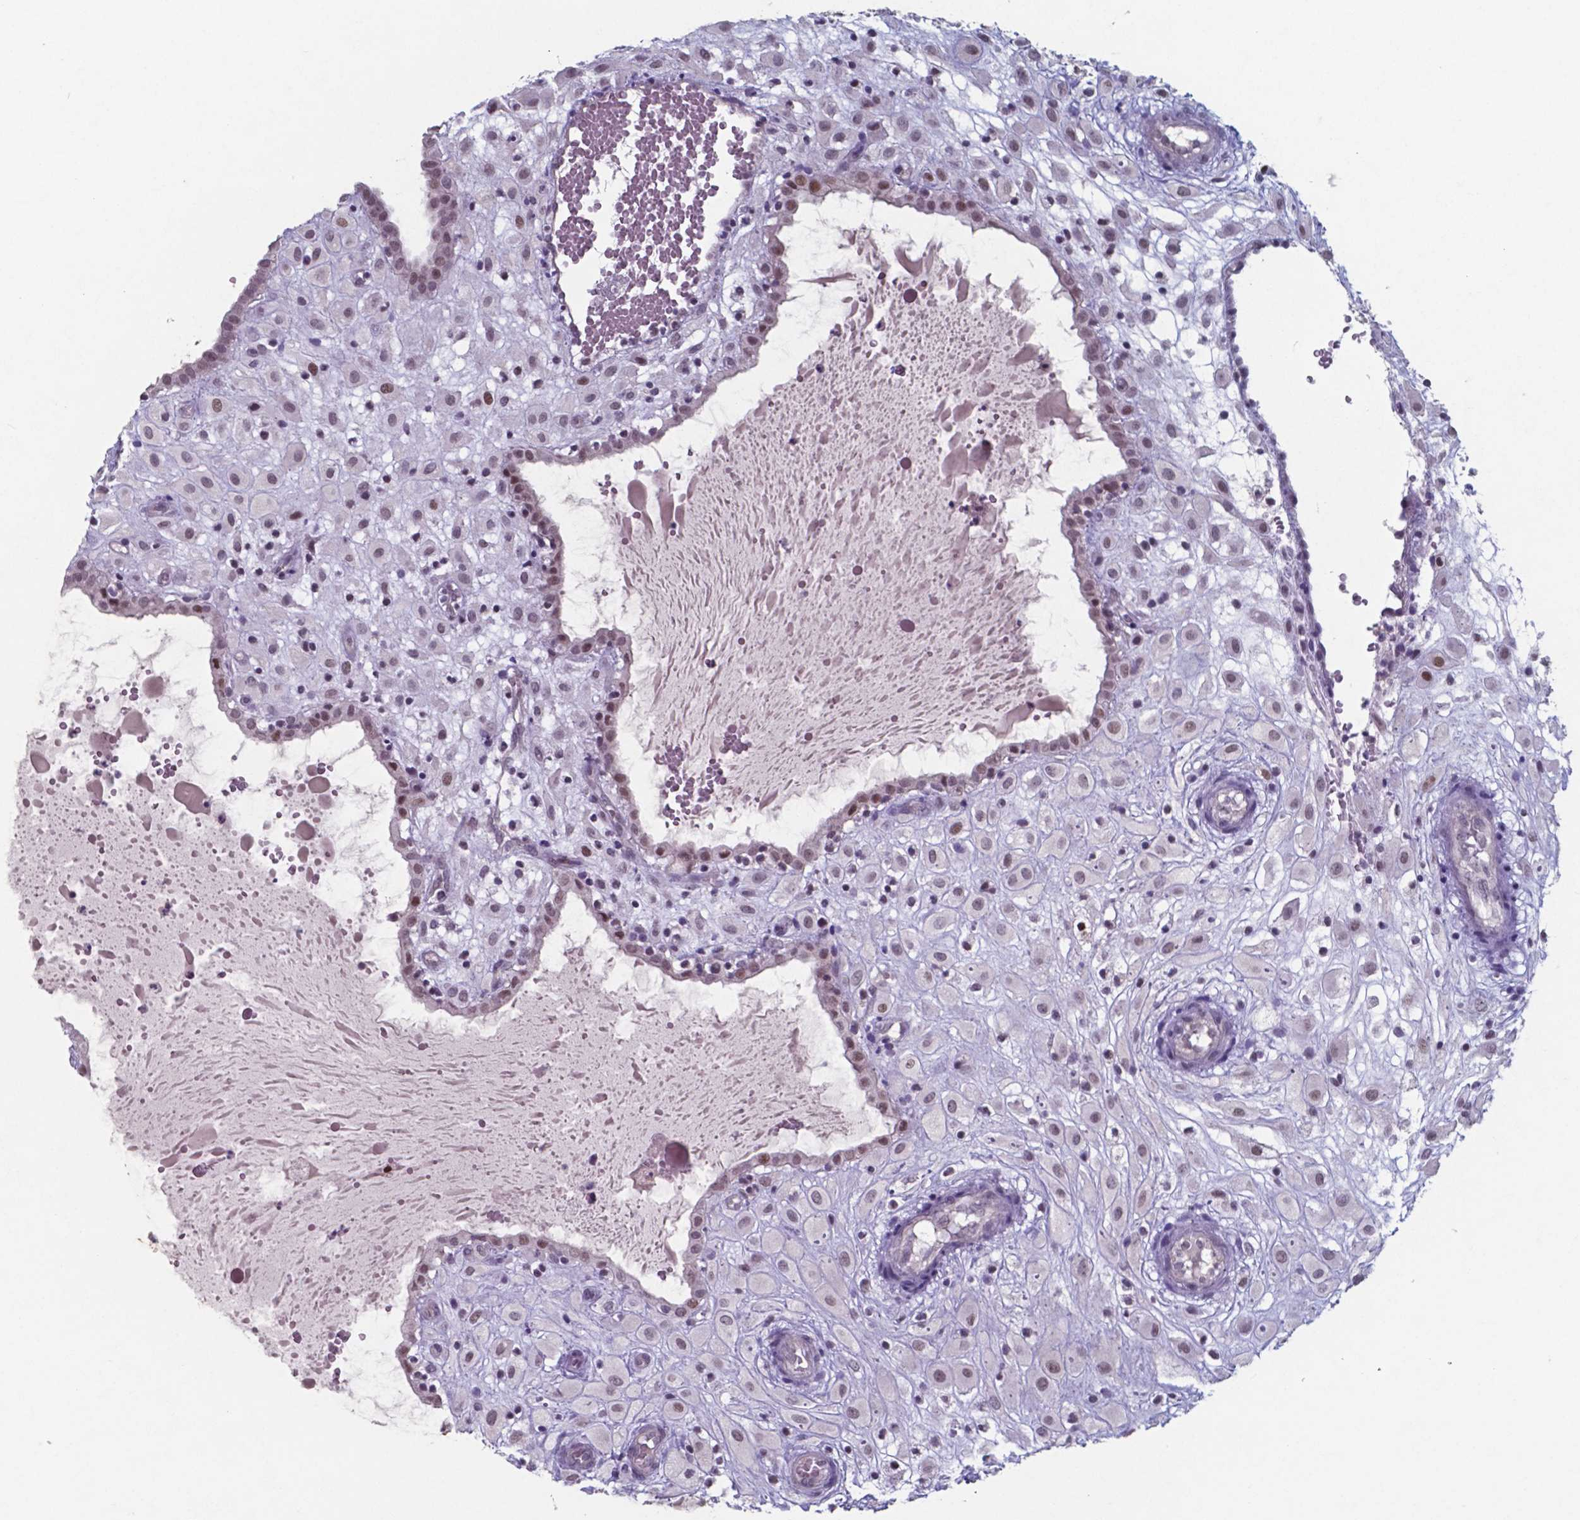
{"staining": {"intensity": "weak", "quantity": "25%-75%", "location": "nuclear"}, "tissue": "placenta", "cell_type": "Decidual cells", "image_type": "normal", "snomed": [{"axis": "morphology", "description": "Normal tissue, NOS"}, {"axis": "topography", "description": "Placenta"}], "caption": "Human placenta stained for a protein (brown) exhibits weak nuclear positive expression in about 25%-75% of decidual cells.", "gene": "TDP2", "patient": {"sex": "female", "age": 24}}